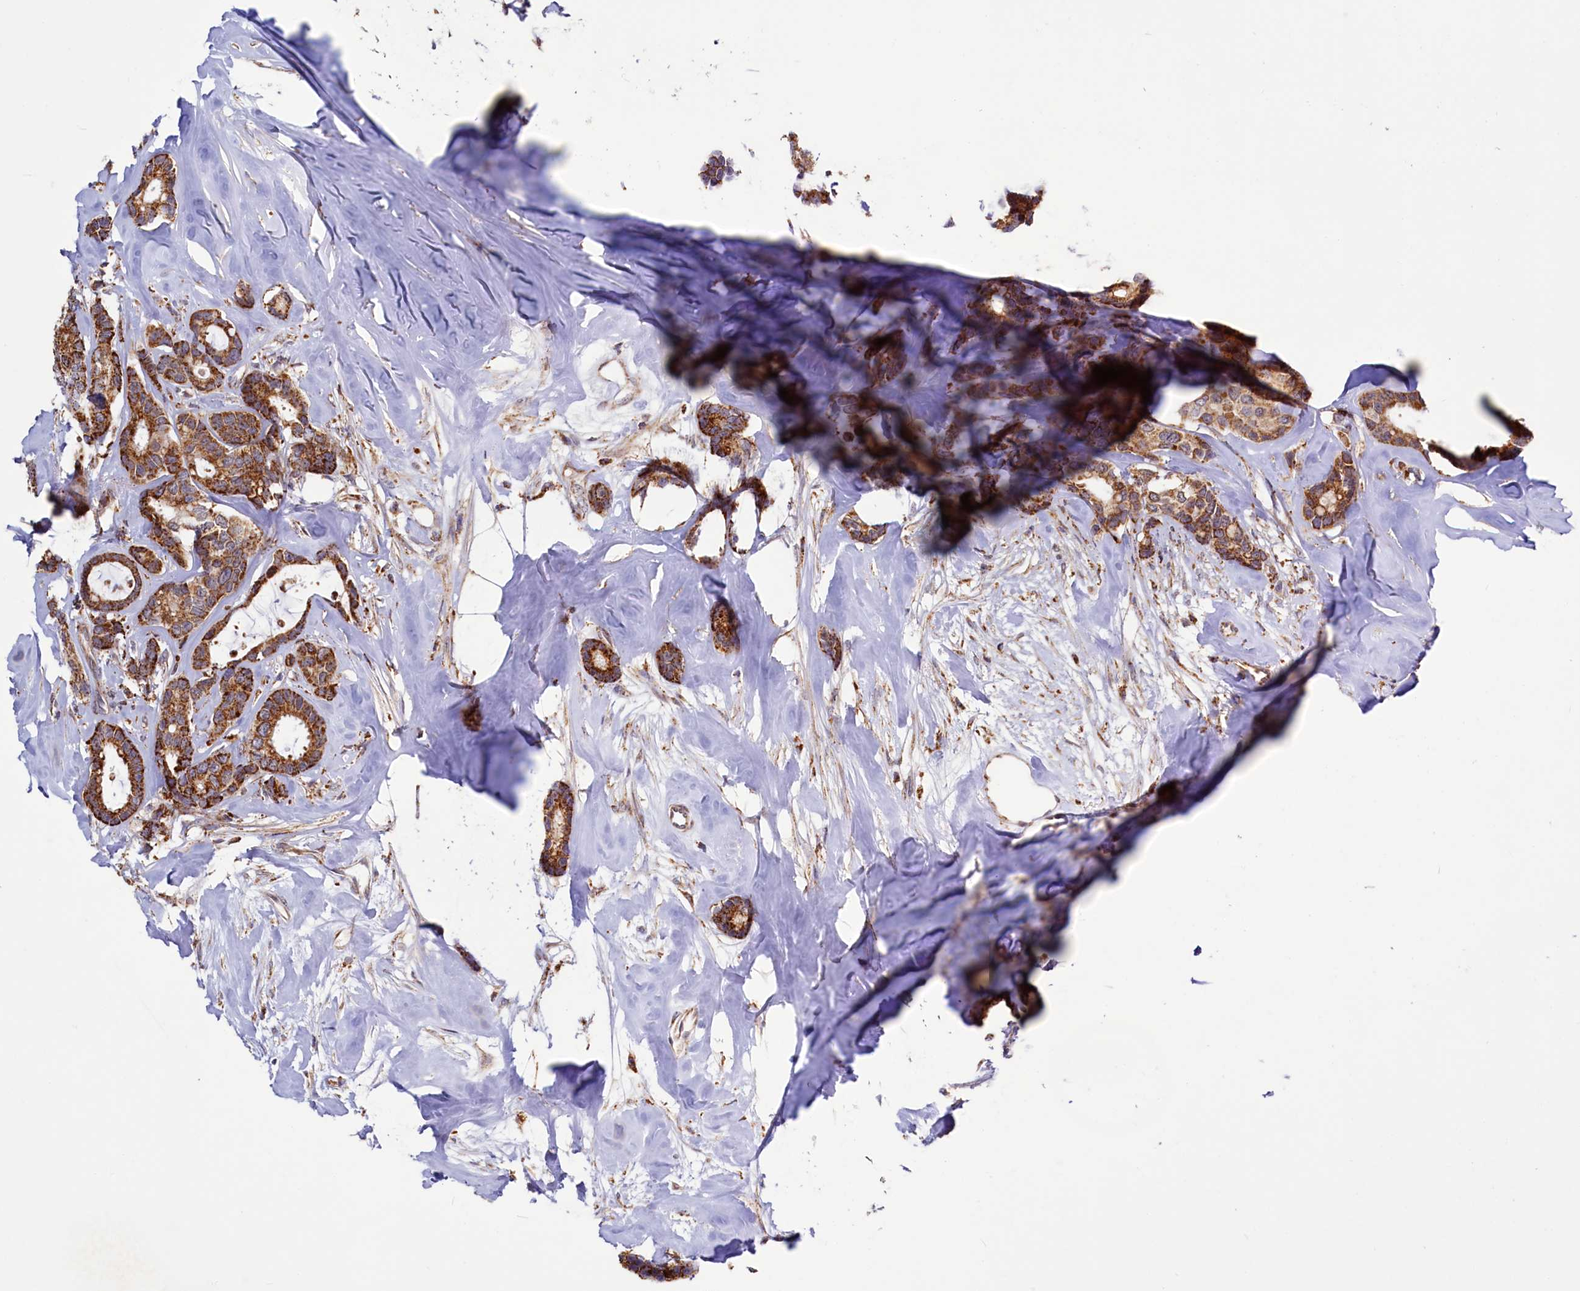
{"staining": {"intensity": "strong", "quantity": ">75%", "location": "cytoplasmic/membranous"}, "tissue": "breast cancer", "cell_type": "Tumor cells", "image_type": "cancer", "snomed": [{"axis": "morphology", "description": "Duct carcinoma"}, {"axis": "topography", "description": "Breast"}], "caption": "The photomicrograph reveals immunohistochemical staining of intraductal carcinoma (breast). There is strong cytoplasmic/membranous positivity is identified in approximately >75% of tumor cells.", "gene": "DYNC2H1", "patient": {"sex": "female", "age": 87}}